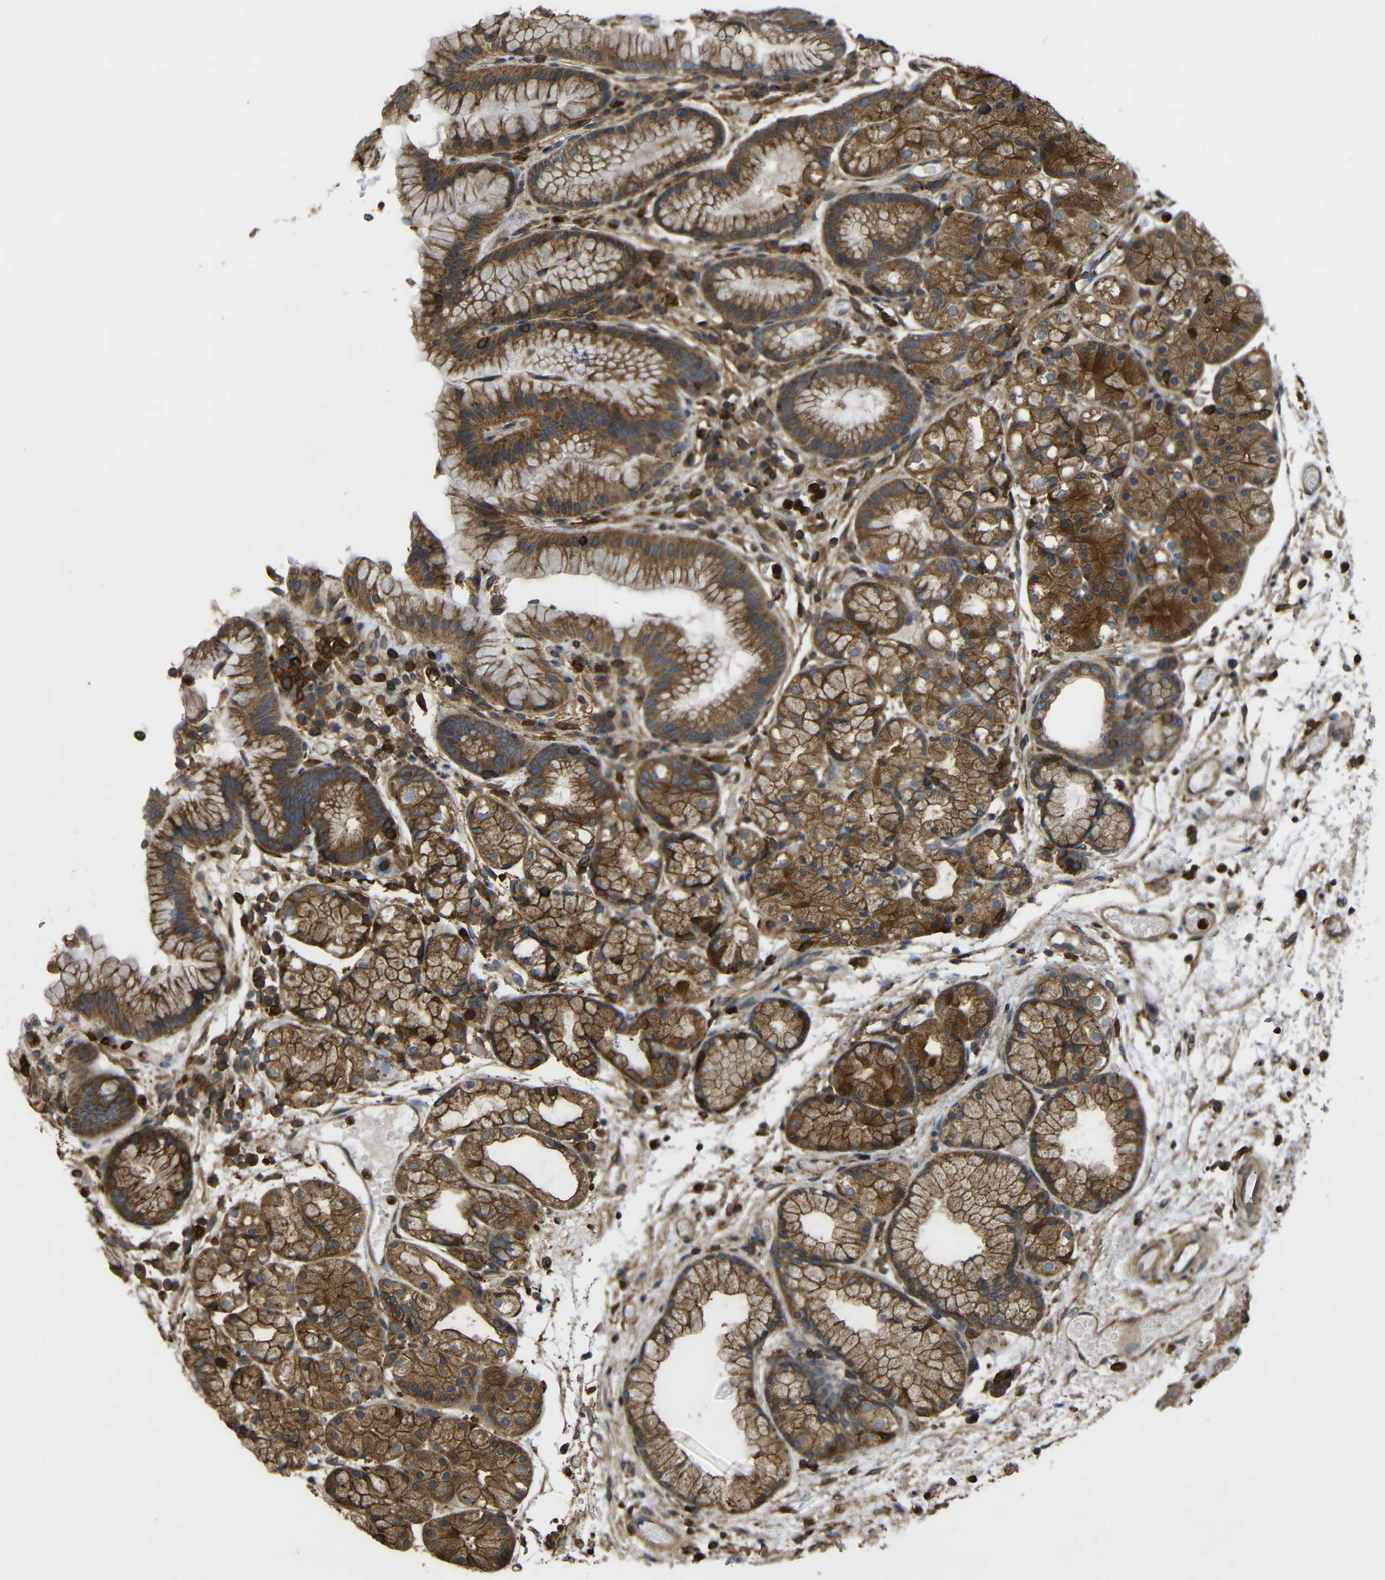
{"staining": {"intensity": "moderate", "quantity": ">75%", "location": "cytoplasmic/membranous"}, "tissue": "stomach", "cell_type": "Glandular cells", "image_type": "normal", "snomed": [{"axis": "morphology", "description": "Normal tissue, NOS"}, {"axis": "topography", "description": "Stomach, upper"}], "caption": "Protein staining of normal stomach reveals moderate cytoplasmic/membranous positivity in about >75% of glandular cells.", "gene": "TREM2", "patient": {"sex": "male", "age": 72}}